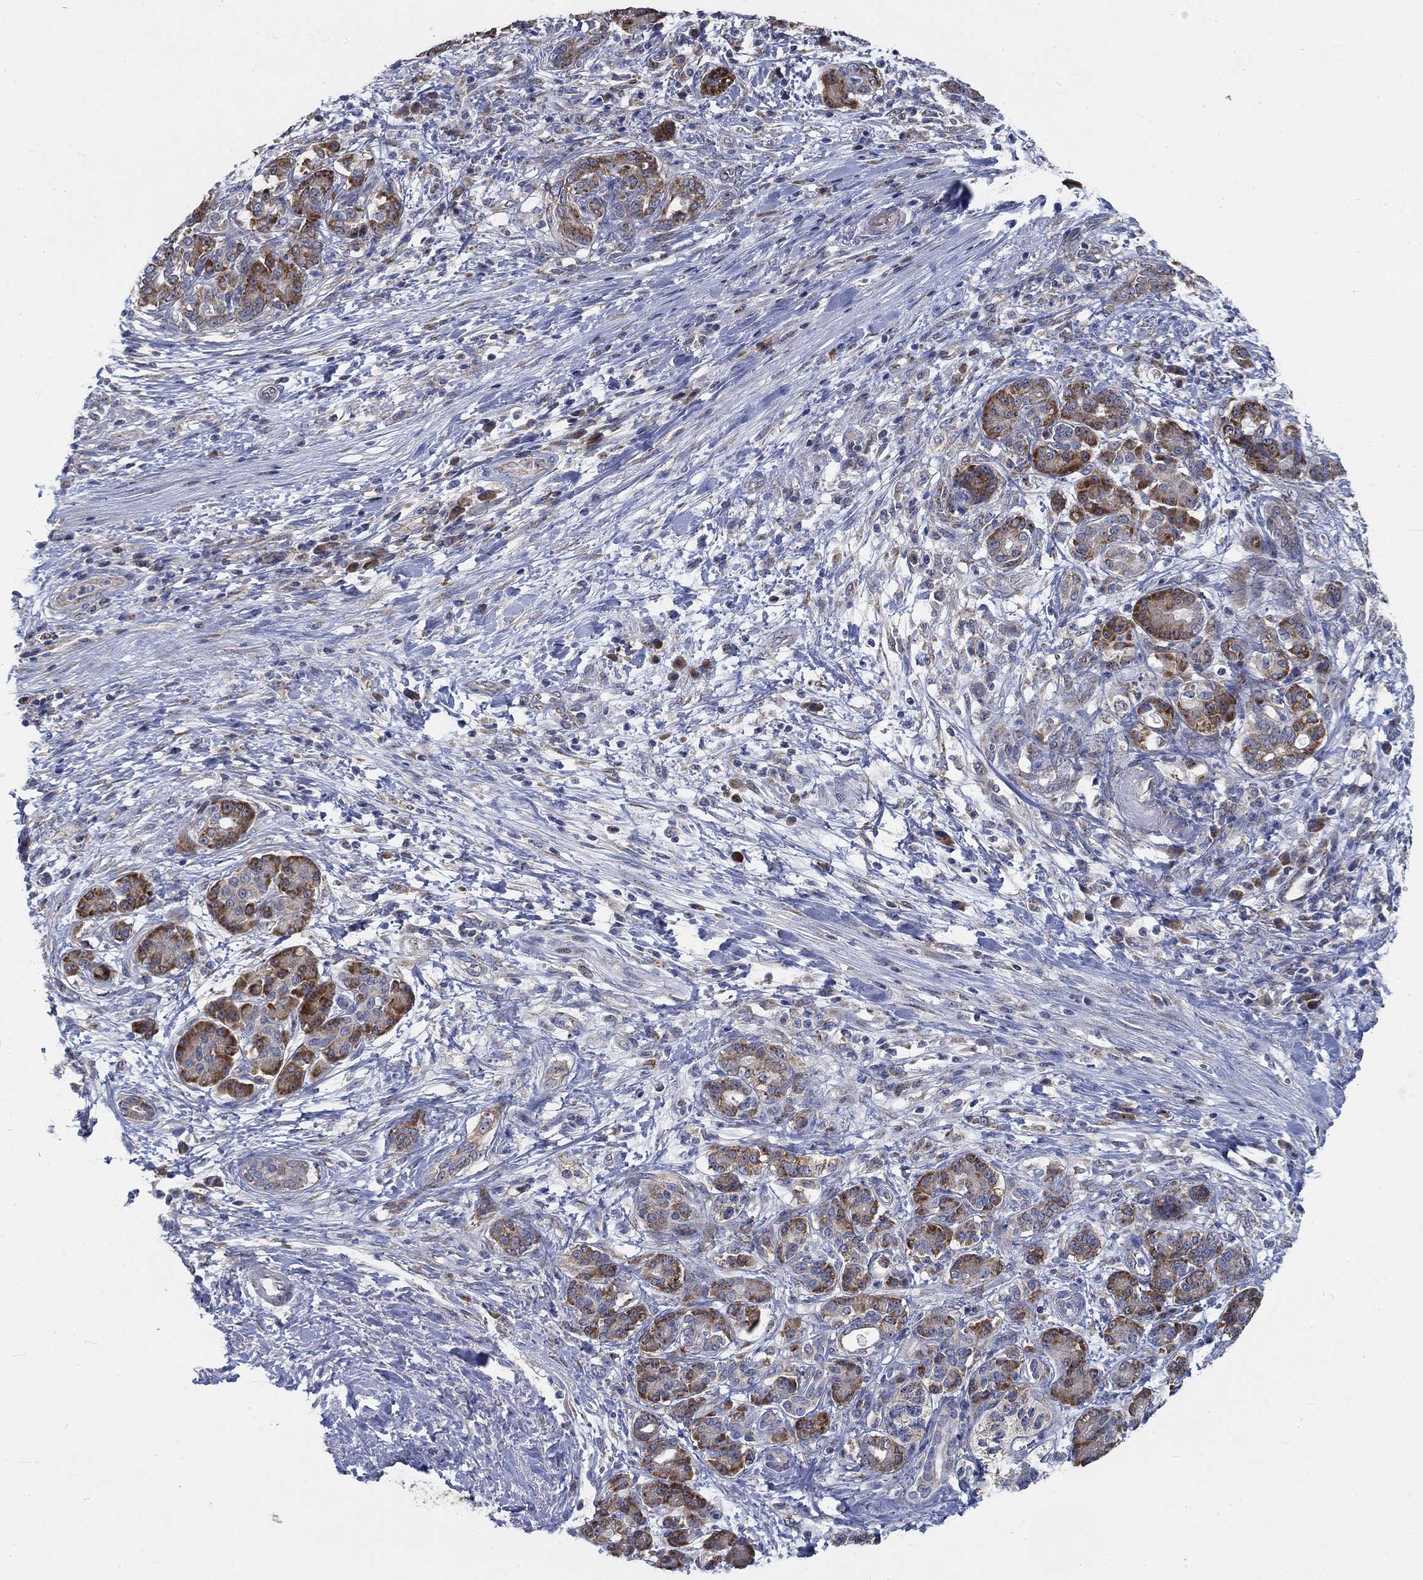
{"staining": {"intensity": "strong", "quantity": "<25%", "location": "nuclear"}, "tissue": "pancreatic cancer", "cell_type": "Tumor cells", "image_type": "cancer", "snomed": [{"axis": "morphology", "description": "Adenocarcinoma, NOS"}, {"axis": "topography", "description": "Pancreas"}], "caption": "Pancreatic cancer (adenocarcinoma) stained with immunohistochemistry shows strong nuclear staining in approximately <25% of tumor cells.", "gene": "MMP24", "patient": {"sex": "female", "age": 73}}